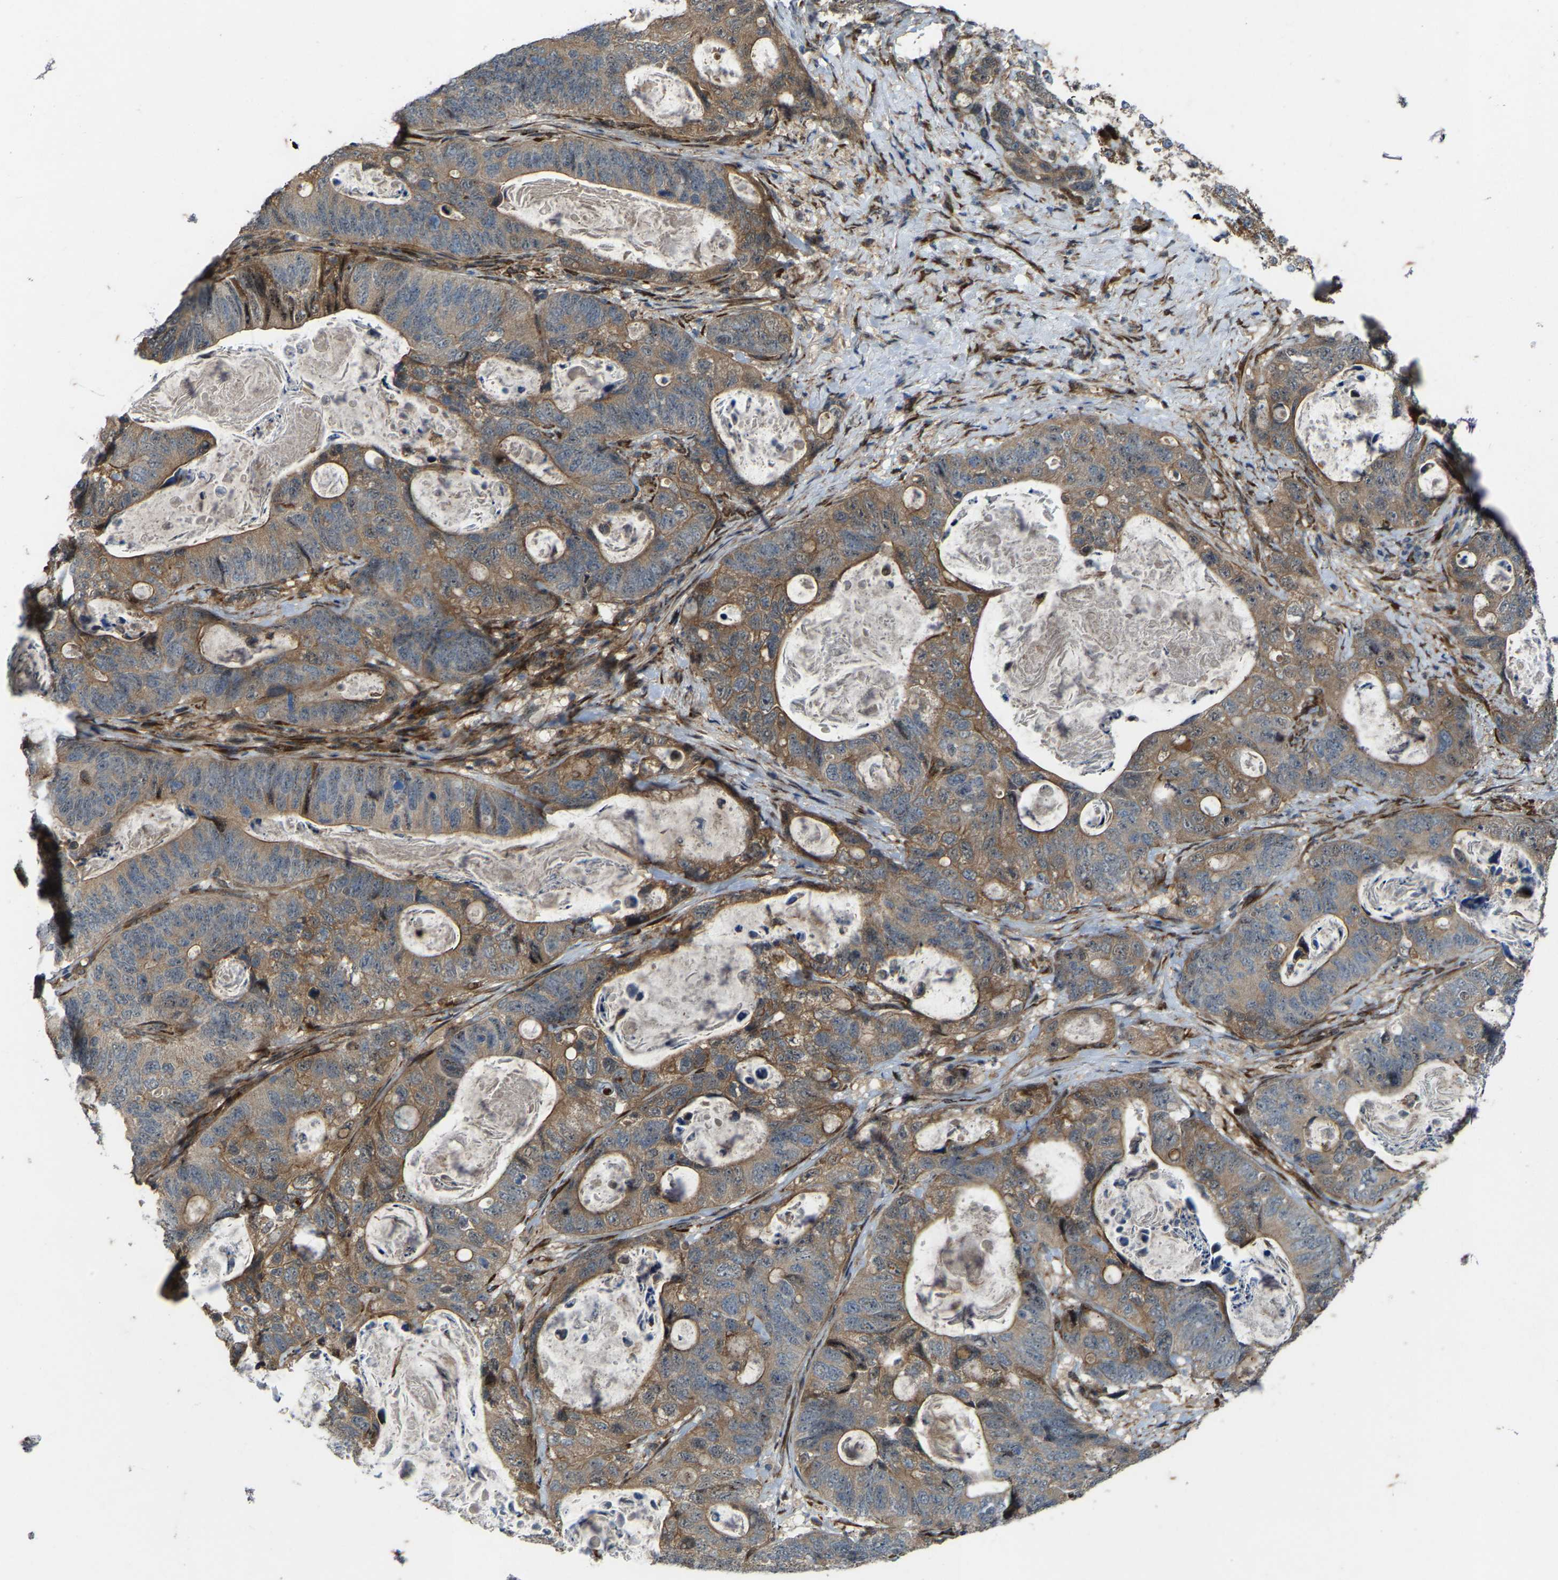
{"staining": {"intensity": "moderate", "quantity": ">75%", "location": "cytoplasmic/membranous"}, "tissue": "stomach cancer", "cell_type": "Tumor cells", "image_type": "cancer", "snomed": [{"axis": "morphology", "description": "Normal tissue, NOS"}, {"axis": "morphology", "description": "Adenocarcinoma, NOS"}, {"axis": "topography", "description": "Stomach"}], "caption": "This photomicrograph displays IHC staining of stomach adenocarcinoma, with medium moderate cytoplasmic/membranous expression in about >75% of tumor cells.", "gene": "LRRC72", "patient": {"sex": "female", "age": 89}}